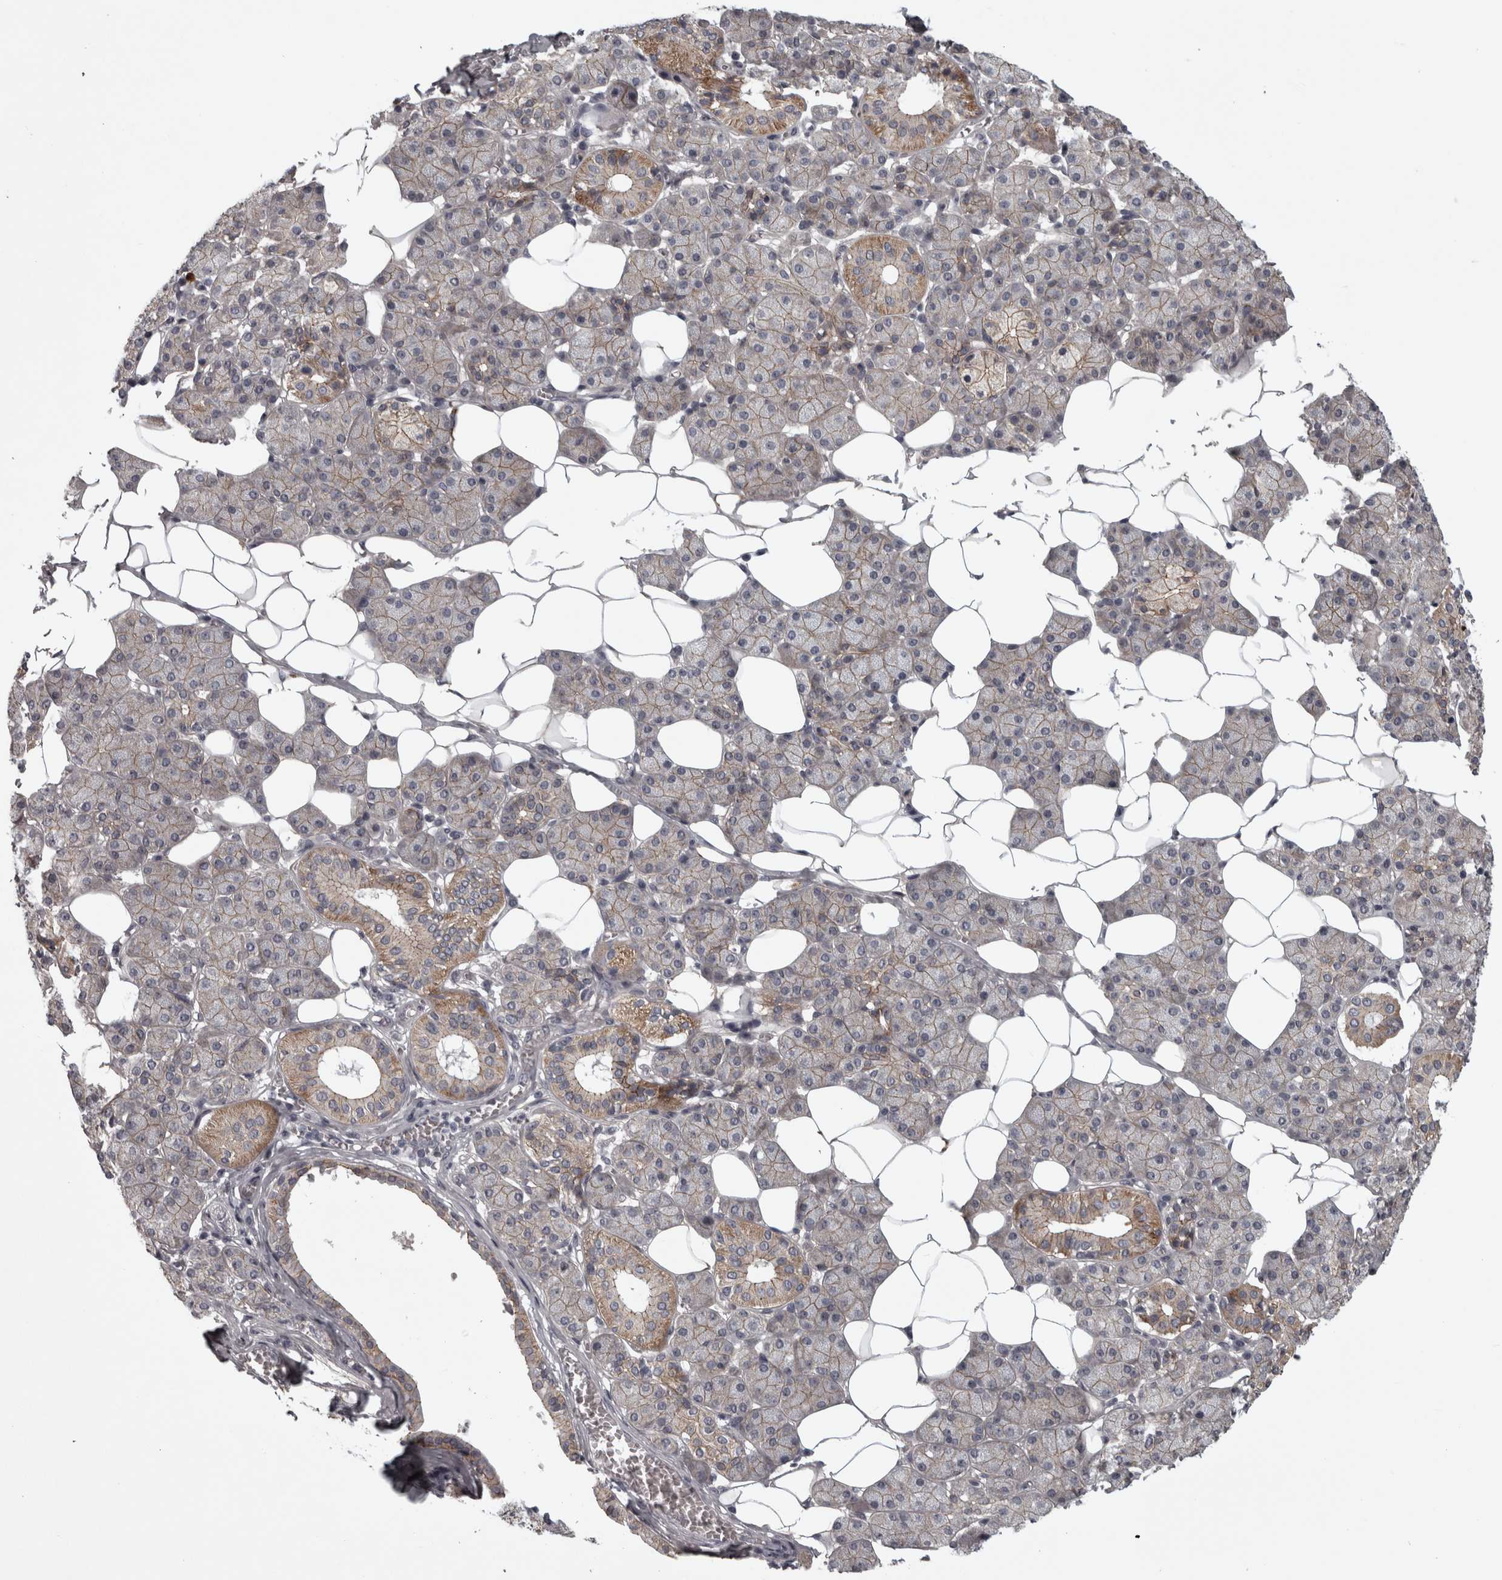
{"staining": {"intensity": "weak", "quantity": "25%-75%", "location": "cytoplasmic/membranous"}, "tissue": "salivary gland", "cell_type": "Glandular cells", "image_type": "normal", "snomed": [{"axis": "morphology", "description": "Normal tissue, NOS"}, {"axis": "topography", "description": "Salivary gland"}], "caption": "Benign salivary gland shows weak cytoplasmic/membranous positivity in approximately 25%-75% of glandular cells.", "gene": "PCDH17", "patient": {"sex": "female", "age": 33}}